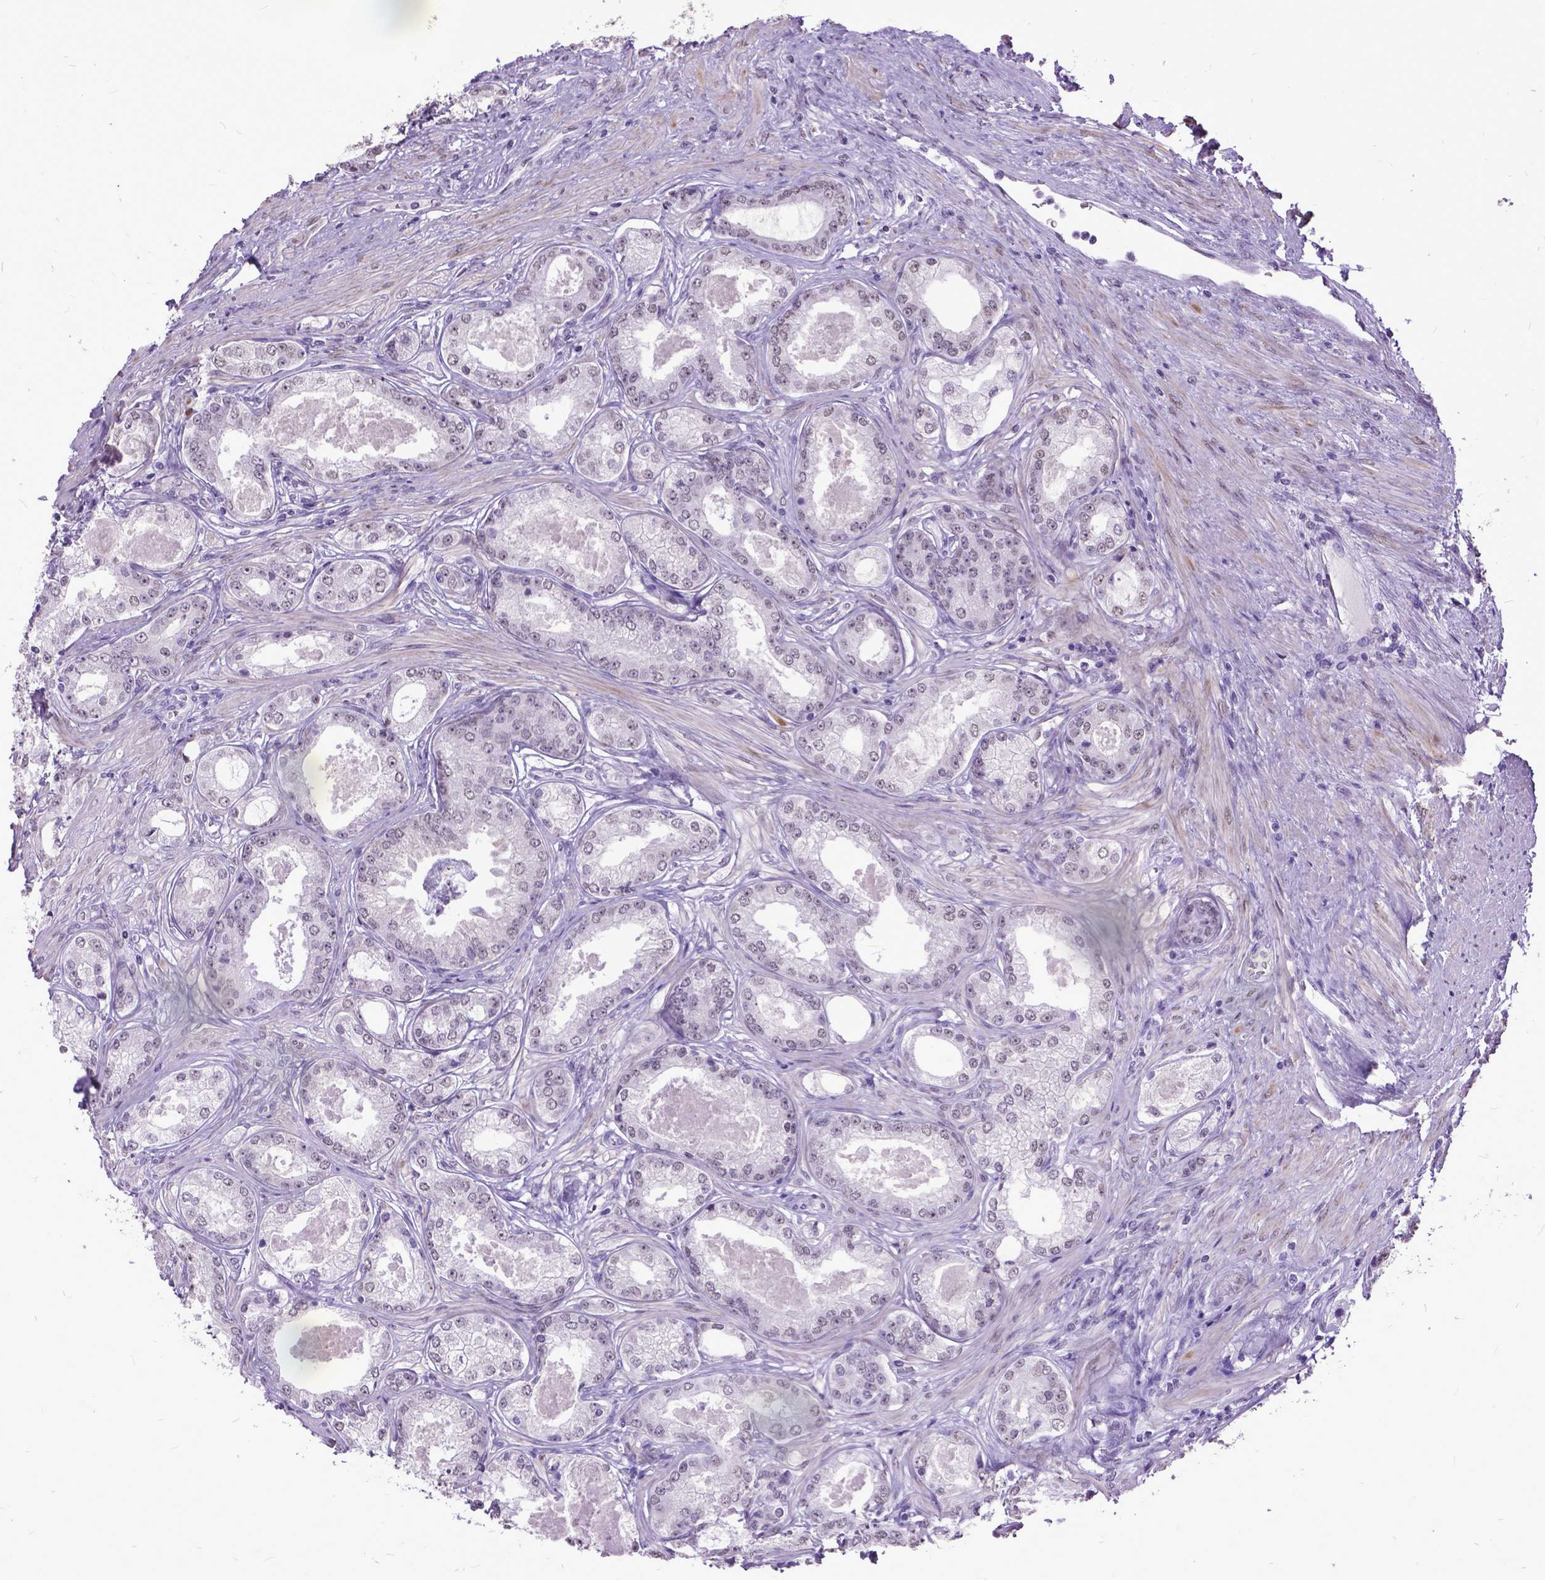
{"staining": {"intensity": "negative", "quantity": "none", "location": "none"}, "tissue": "prostate cancer", "cell_type": "Tumor cells", "image_type": "cancer", "snomed": [{"axis": "morphology", "description": "Adenocarcinoma, Low grade"}, {"axis": "topography", "description": "Prostate"}], "caption": "Histopathology image shows no significant protein staining in tumor cells of prostate cancer (adenocarcinoma (low-grade)).", "gene": "MARCHF10", "patient": {"sex": "male", "age": 68}}